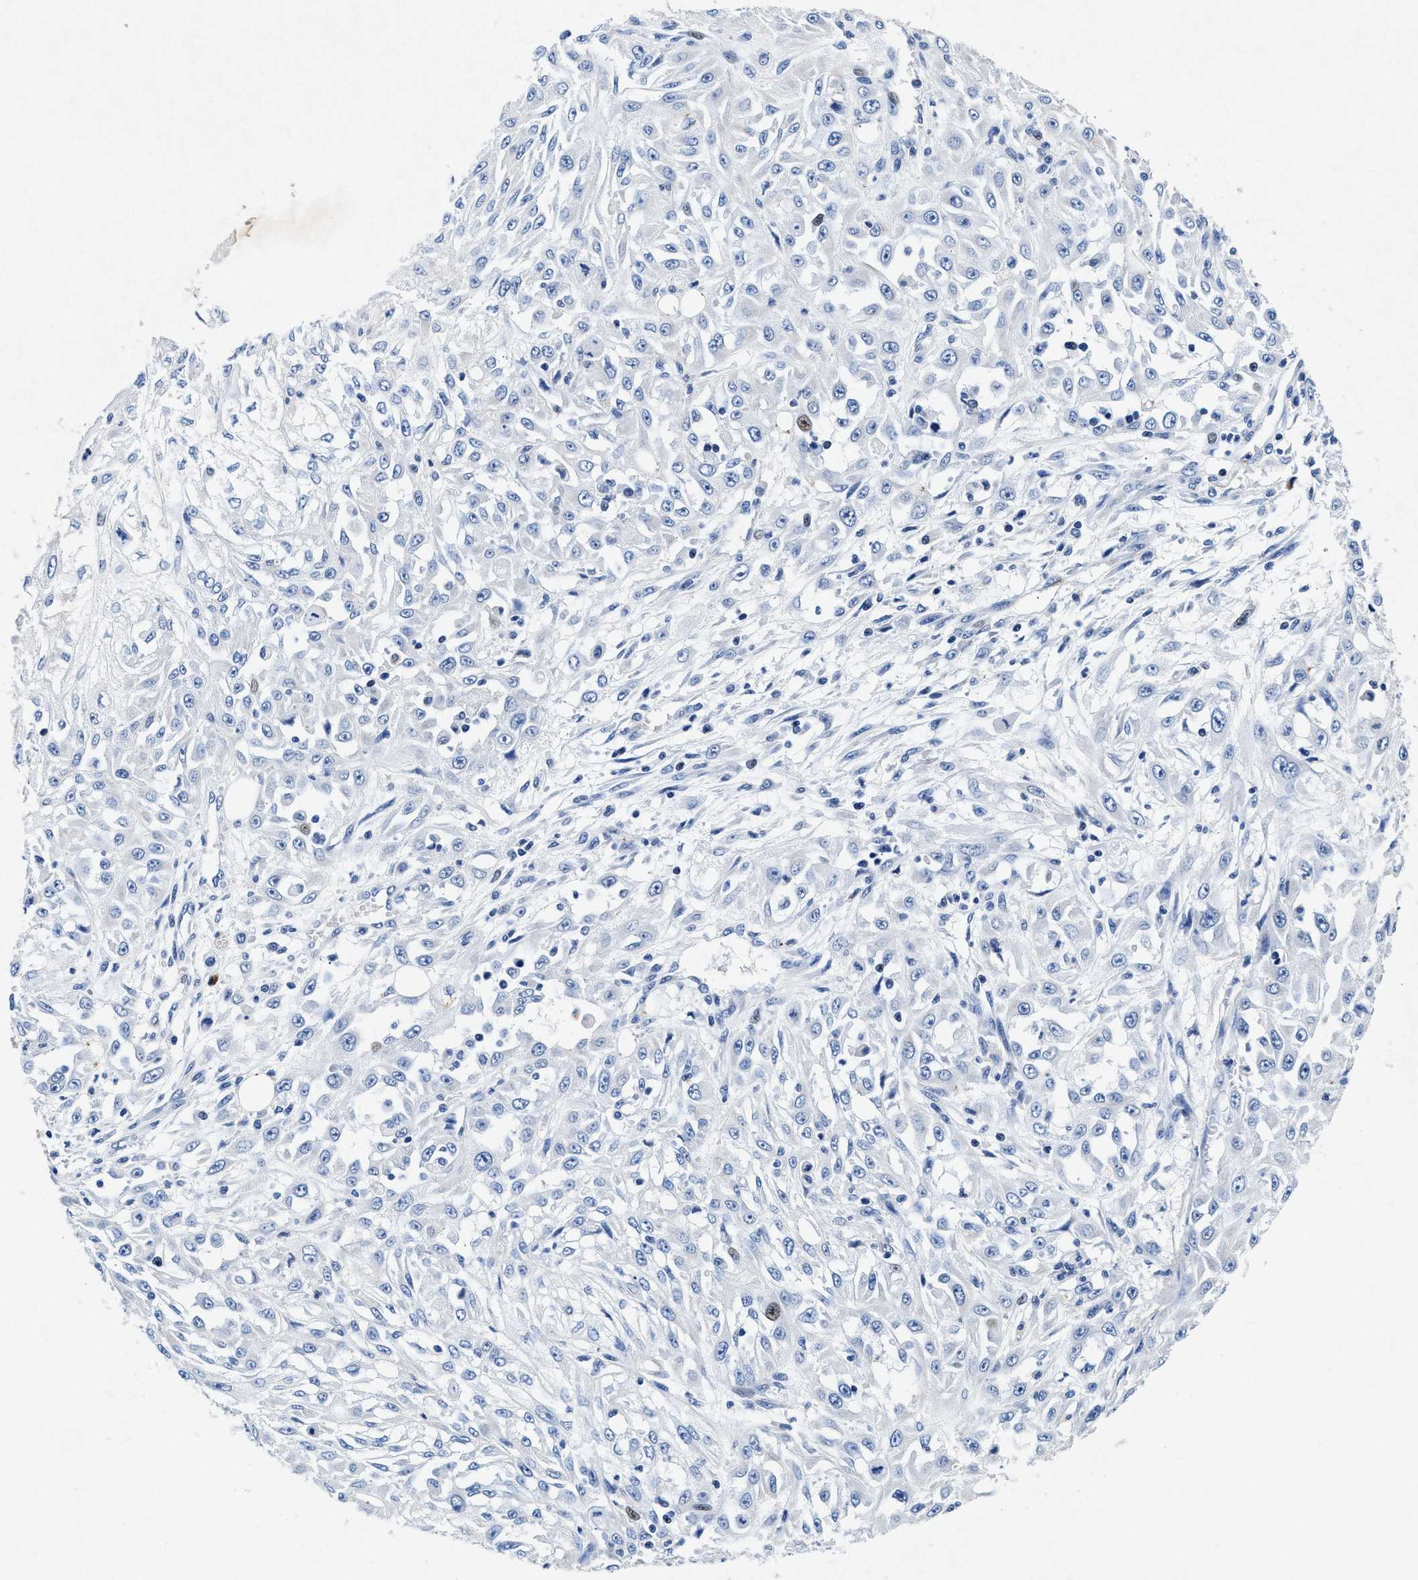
{"staining": {"intensity": "weak", "quantity": "<25%", "location": "nuclear"}, "tissue": "skin cancer", "cell_type": "Tumor cells", "image_type": "cancer", "snomed": [{"axis": "morphology", "description": "Squamous cell carcinoma, NOS"}, {"axis": "morphology", "description": "Squamous cell carcinoma, metastatic, NOS"}, {"axis": "topography", "description": "Skin"}, {"axis": "topography", "description": "Lymph node"}], "caption": "DAB immunohistochemical staining of skin cancer displays no significant expression in tumor cells.", "gene": "MAP6", "patient": {"sex": "male", "age": 75}}